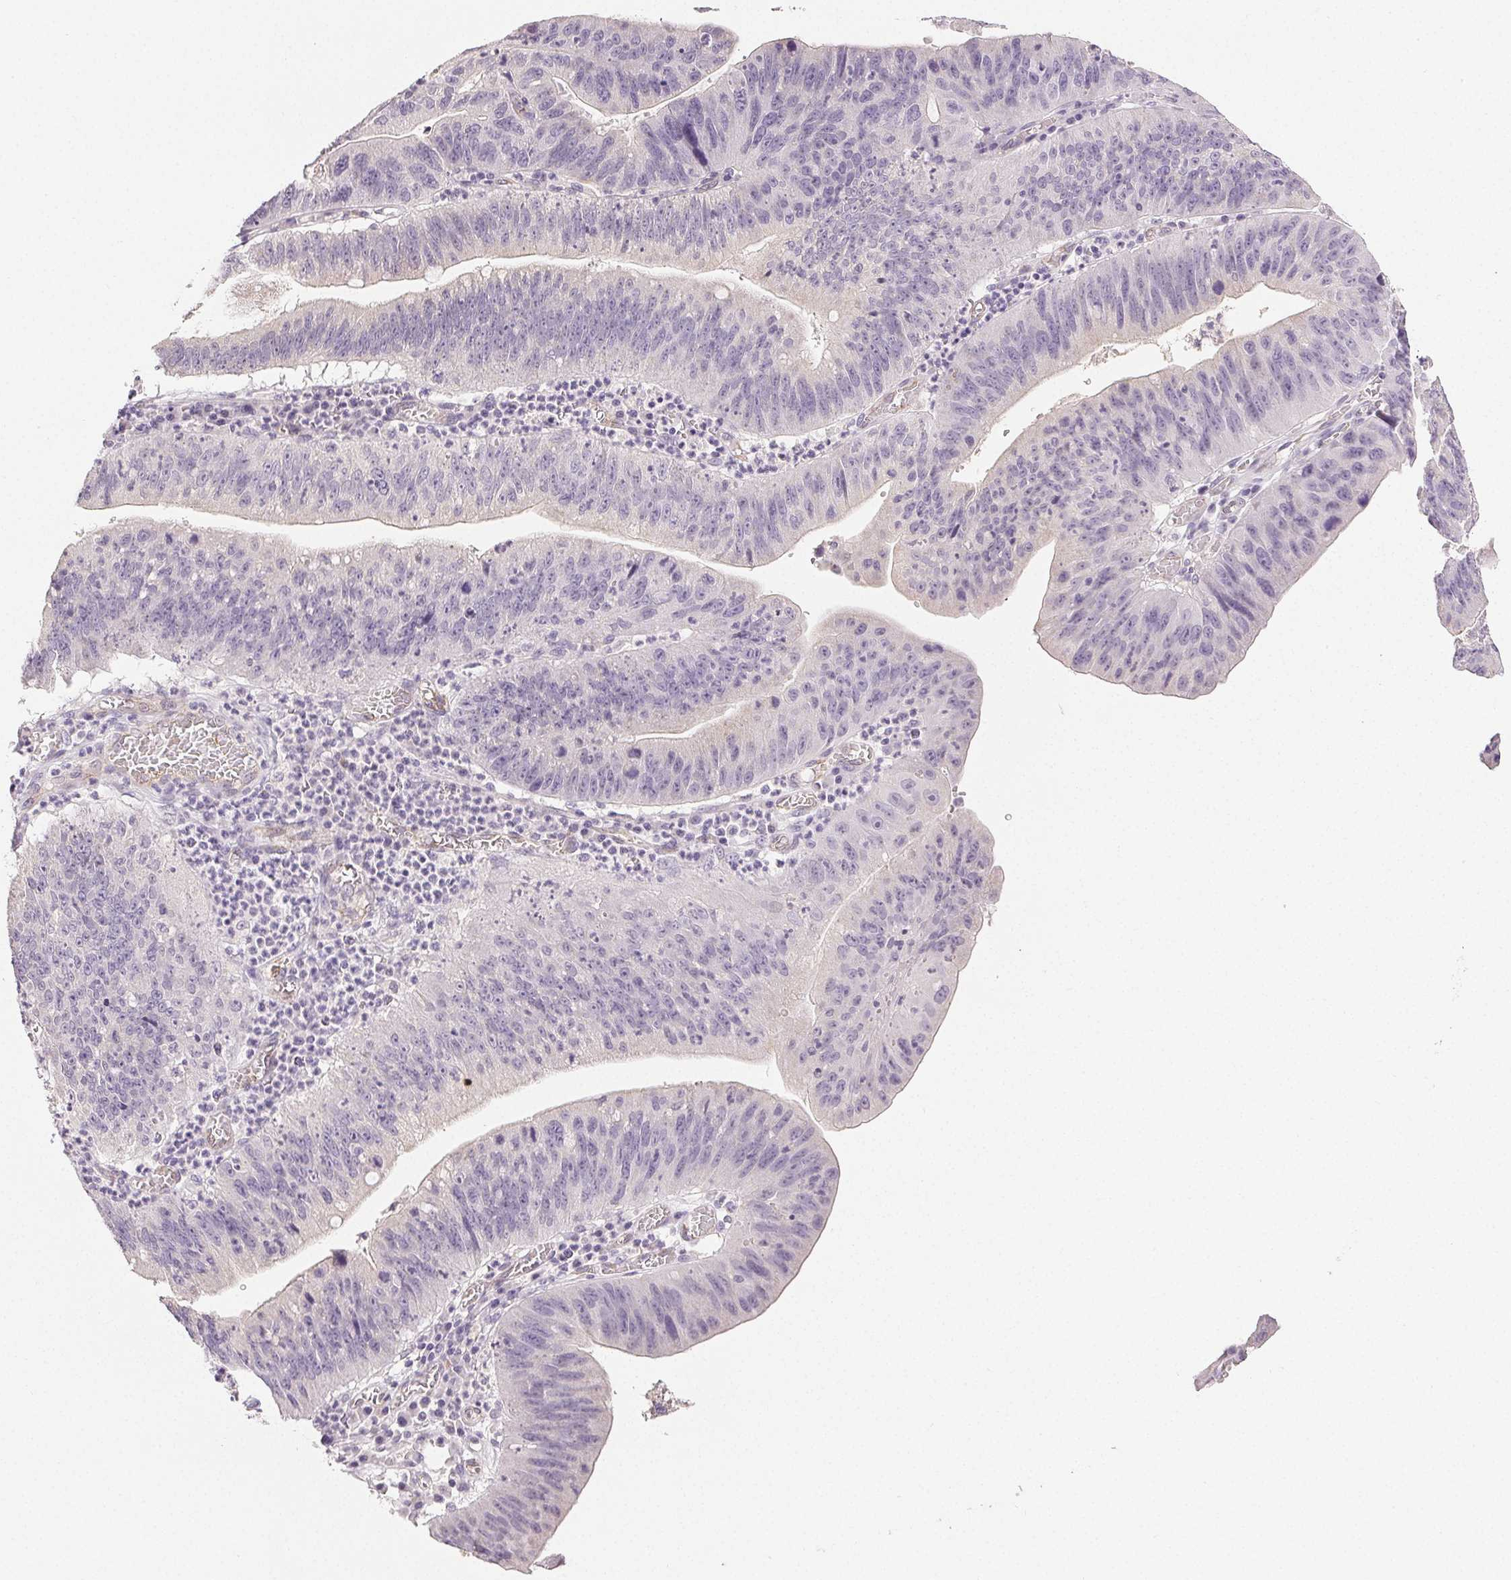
{"staining": {"intensity": "negative", "quantity": "none", "location": "none"}, "tissue": "stomach cancer", "cell_type": "Tumor cells", "image_type": "cancer", "snomed": [{"axis": "morphology", "description": "Adenocarcinoma, NOS"}, {"axis": "topography", "description": "Stomach"}], "caption": "Photomicrograph shows no significant protein expression in tumor cells of adenocarcinoma (stomach).", "gene": "PLCB1", "patient": {"sex": "male", "age": 59}}